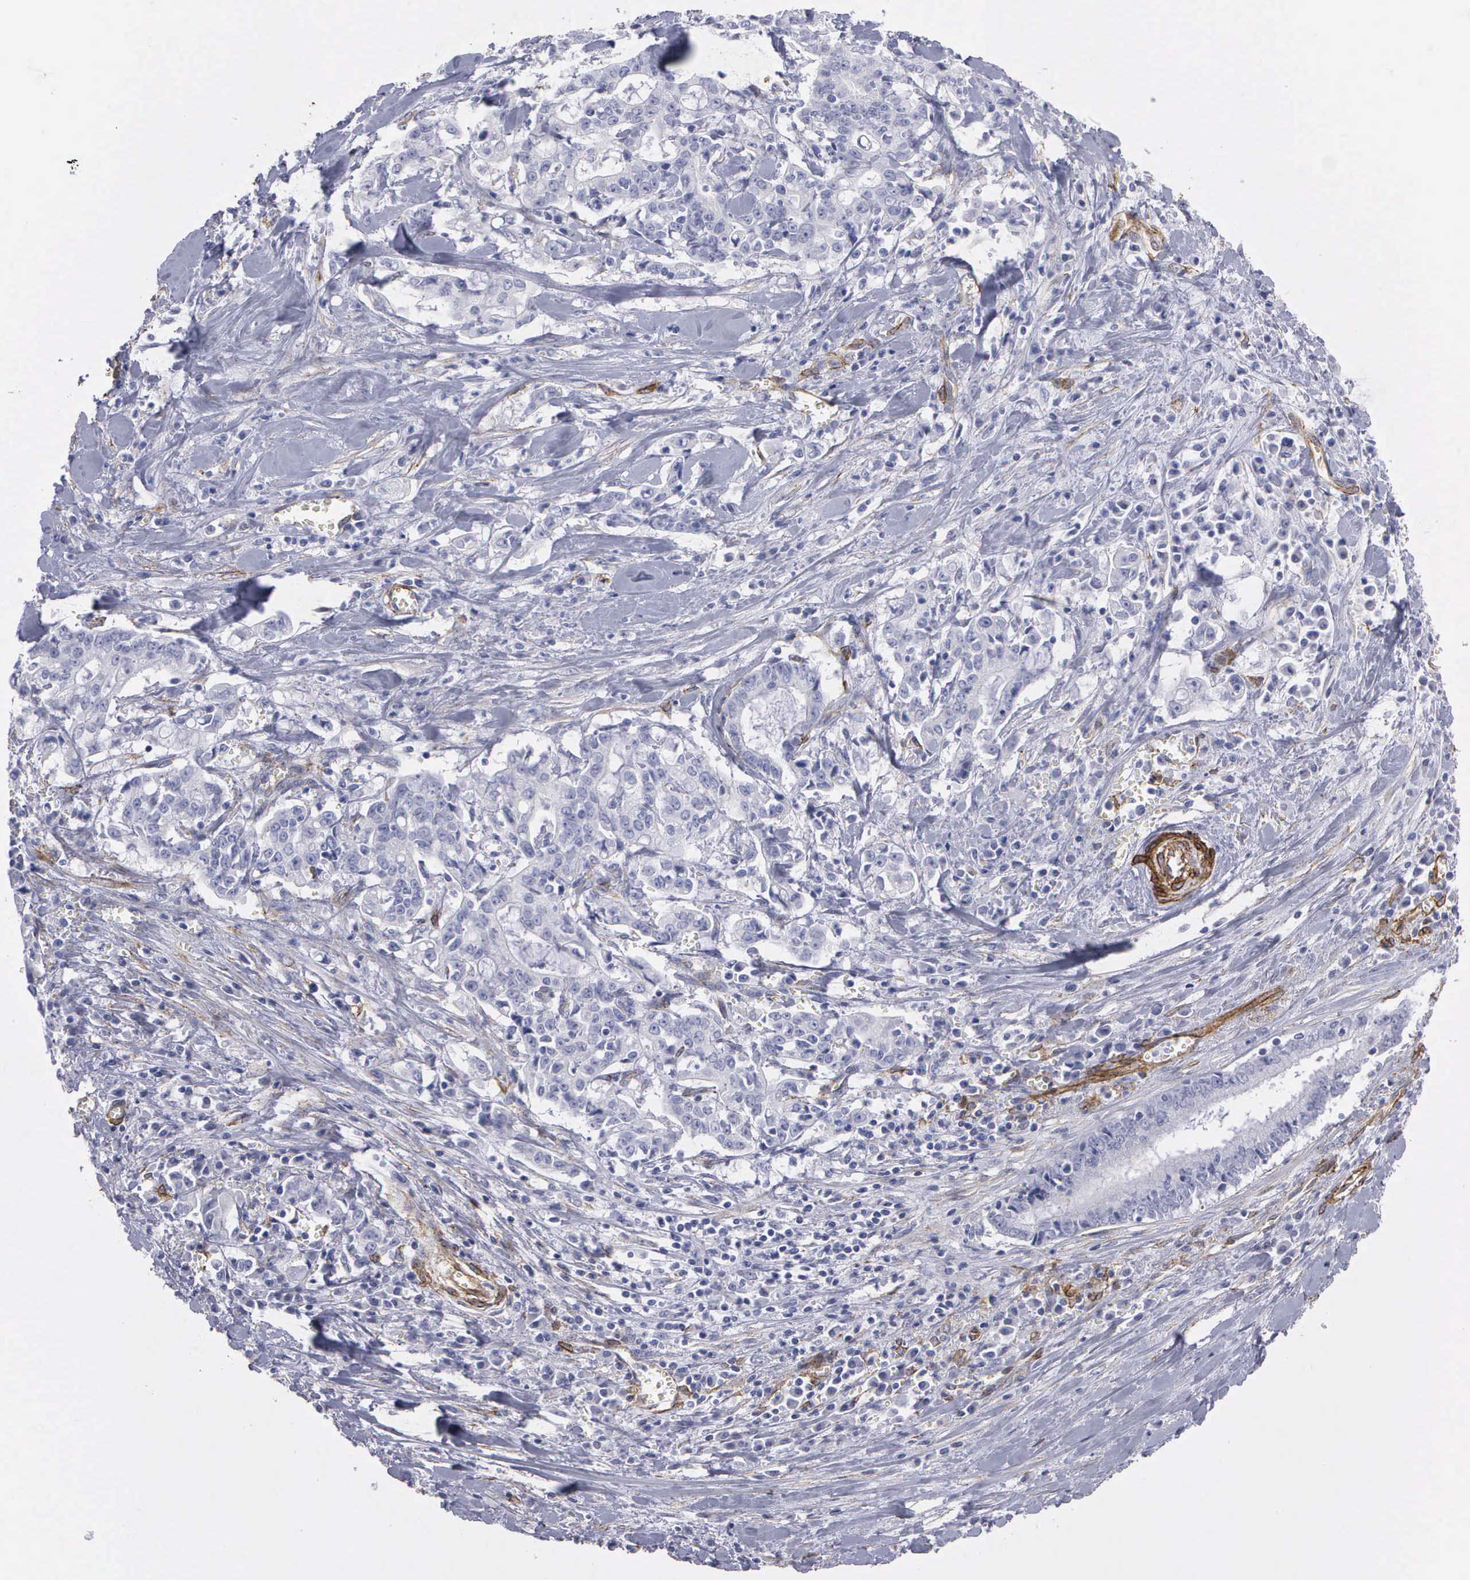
{"staining": {"intensity": "negative", "quantity": "none", "location": "none"}, "tissue": "liver cancer", "cell_type": "Tumor cells", "image_type": "cancer", "snomed": [{"axis": "morphology", "description": "Cholangiocarcinoma"}, {"axis": "topography", "description": "Liver"}], "caption": "Protein analysis of liver cancer (cholangiocarcinoma) exhibits no significant staining in tumor cells.", "gene": "MAGEB10", "patient": {"sex": "male", "age": 57}}